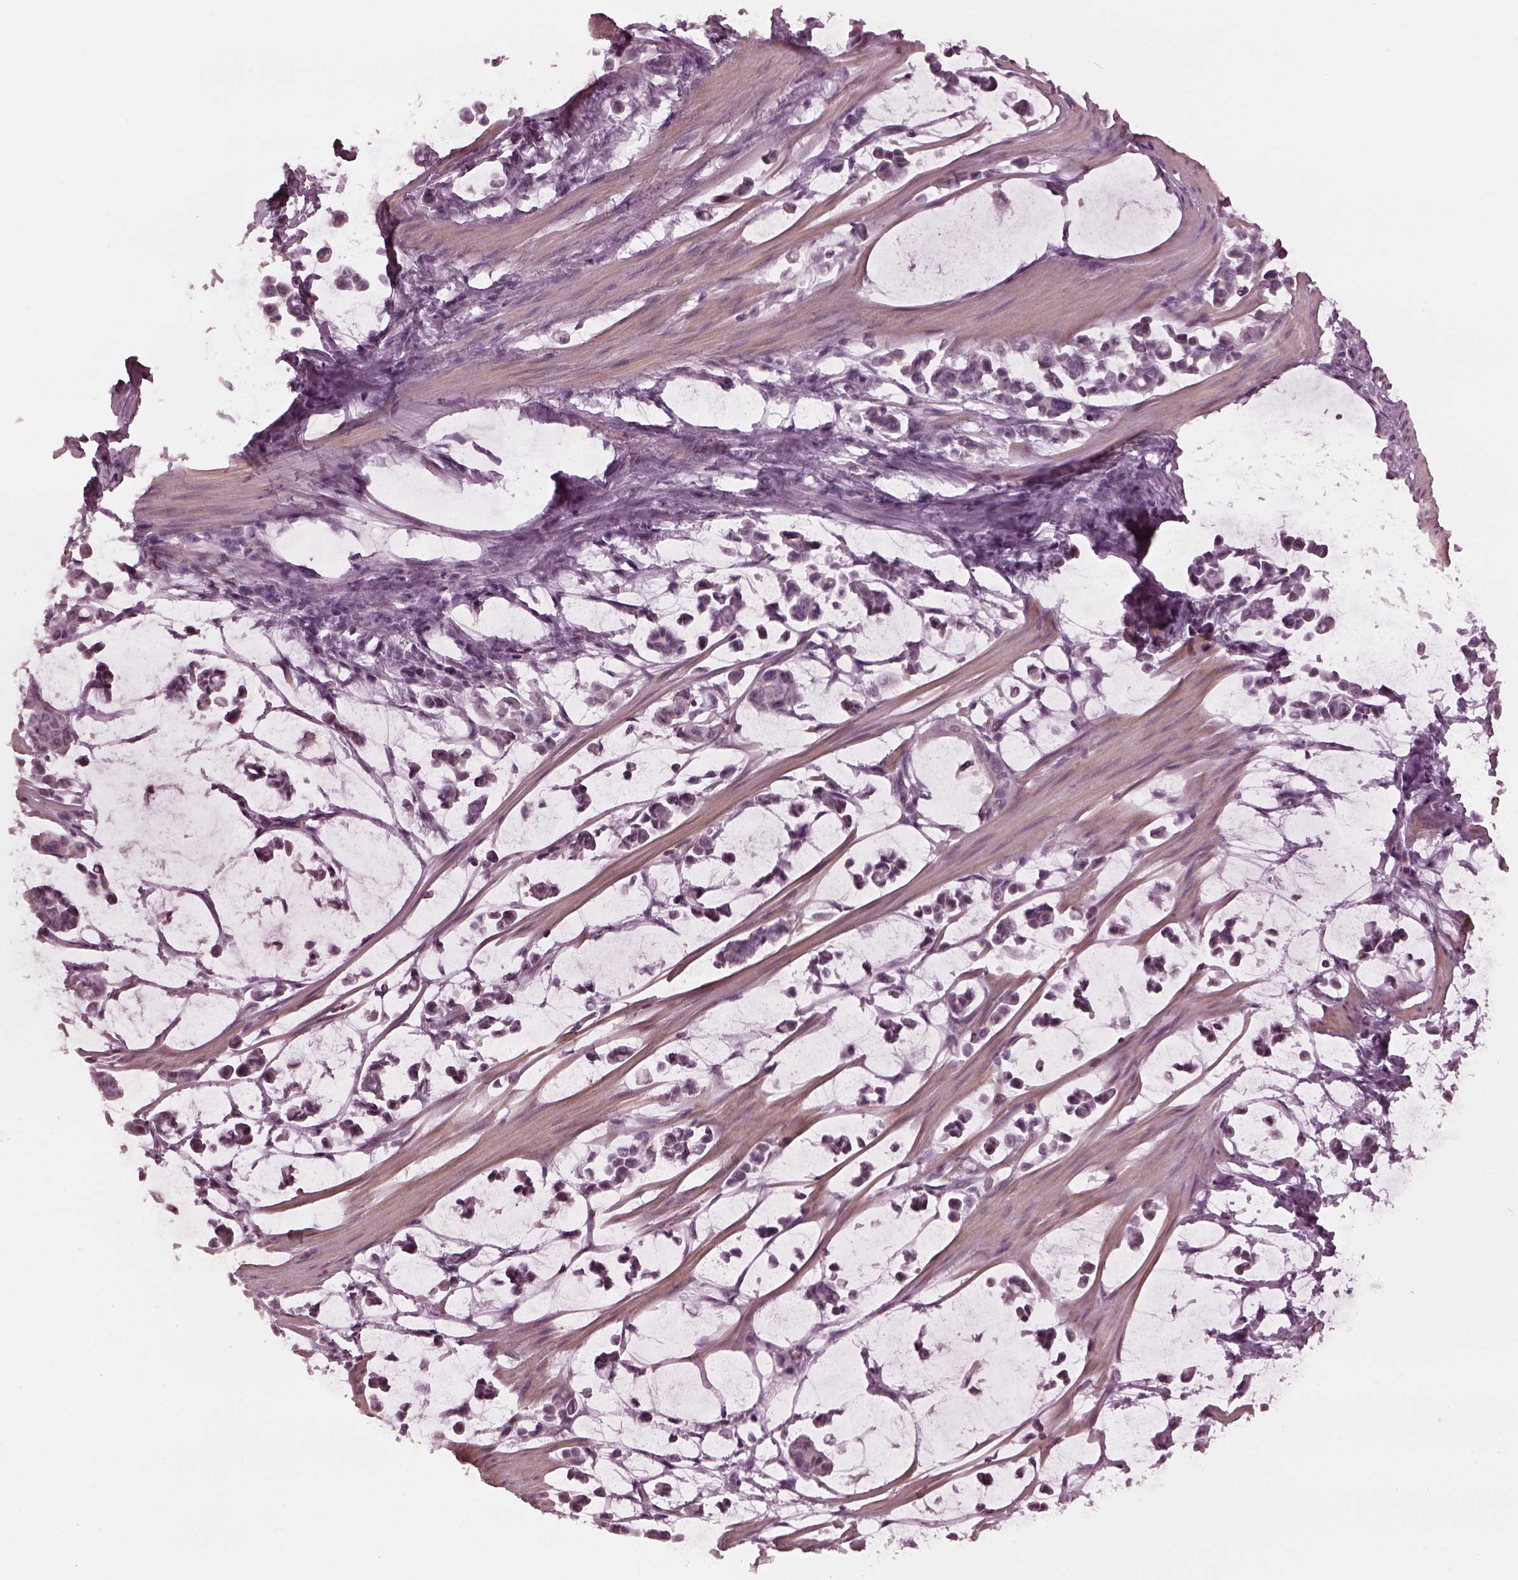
{"staining": {"intensity": "negative", "quantity": "none", "location": "none"}, "tissue": "stomach cancer", "cell_type": "Tumor cells", "image_type": "cancer", "snomed": [{"axis": "morphology", "description": "Adenocarcinoma, NOS"}, {"axis": "topography", "description": "Stomach"}], "caption": "IHC of stomach cancer exhibits no staining in tumor cells. (DAB (3,3'-diaminobenzidine) immunohistochemistry (IHC), high magnification).", "gene": "CCDC170", "patient": {"sex": "male", "age": 82}}